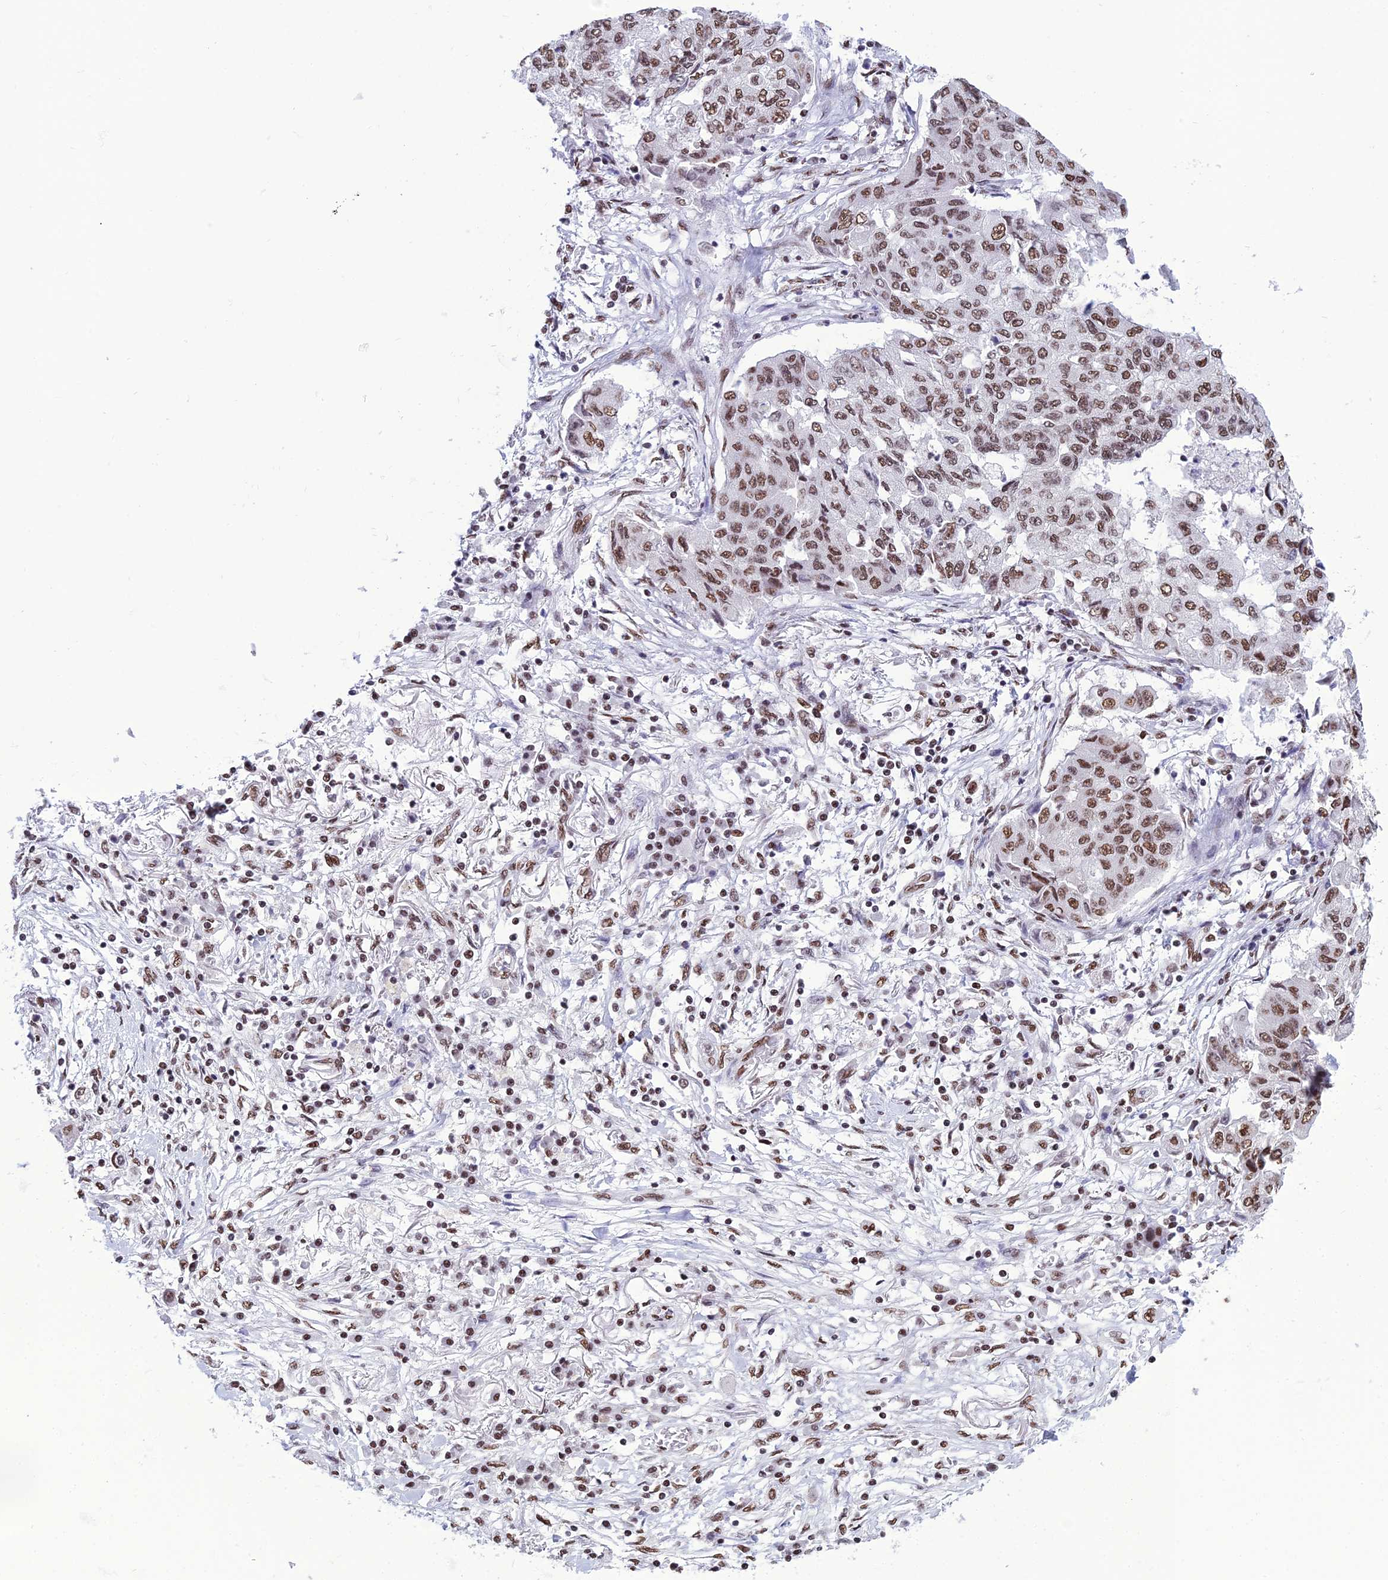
{"staining": {"intensity": "moderate", "quantity": ">75%", "location": "nuclear"}, "tissue": "lung cancer", "cell_type": "Tumor cells", "image_type": "cancer", "snomed": [{"axis": "morphology", "description": "Squamous cell carcinoma, NOS"}, {"axis": "topography", "description": "Lung"}], "caption": "An image of human lung cancer stained for a protein shows moderate nuclear brown staining in tumor cells.", "gene": "PRAMEF12", "patient": {"sex": "male", "age": 74}}